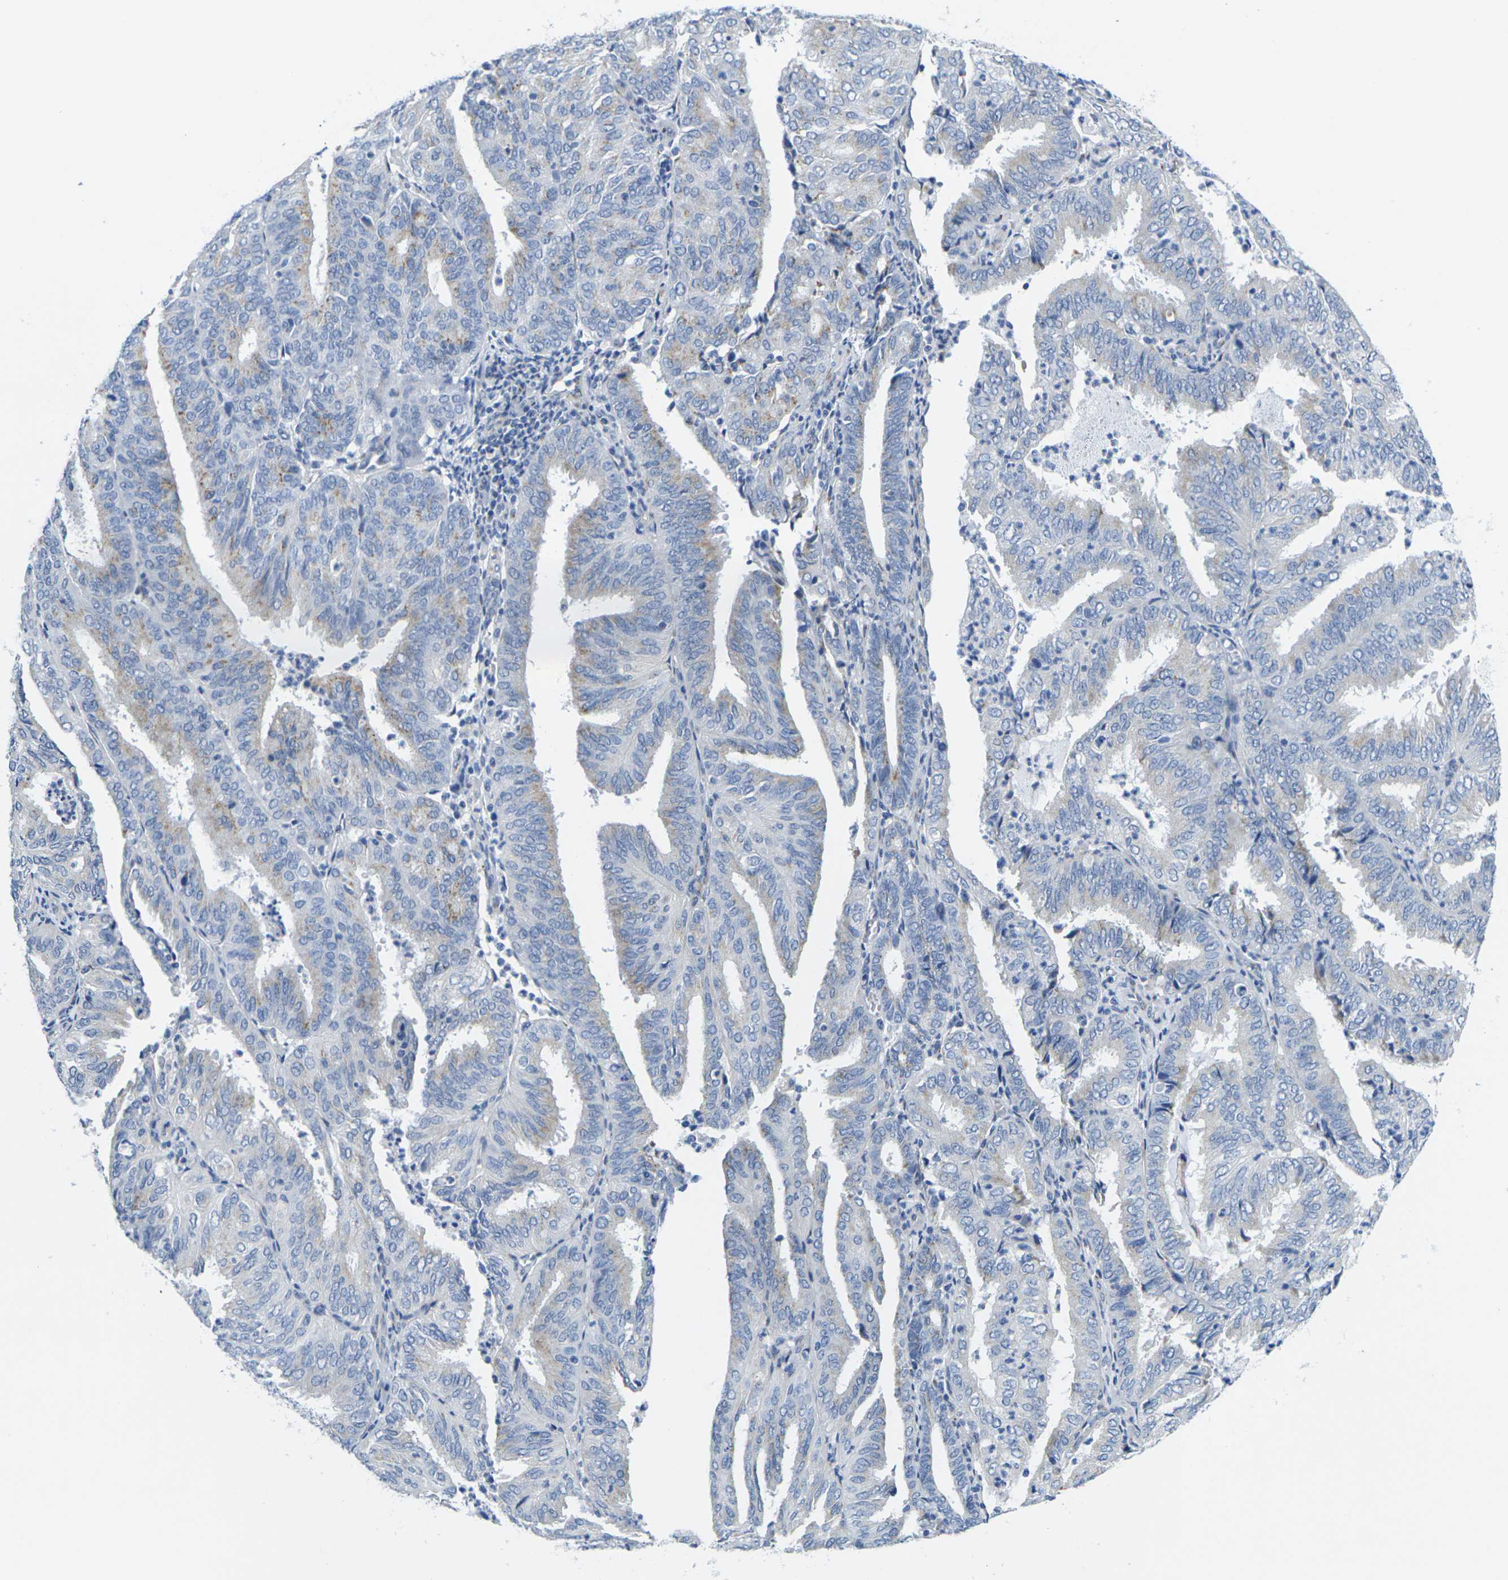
{"staining": {"intensity": "weak", "quantity": "<25%", "location": "cytoplasmic/membranous"}, "tissue": "endometrial cancer", "cell_type": "Tumor cells", "image_type": "cancer", "snomed": [{"axis": "morphology", "description": "Adenocarcinoma, NOS"}, {"axis": "topography", "description": "Uterus"}], "caption": "Immunohistochemistry (IHC) of endometrial cancer reveals no positivity in tumor cells.", "gene": "CRK", "patient": {"sex": "female", "age": 60}}